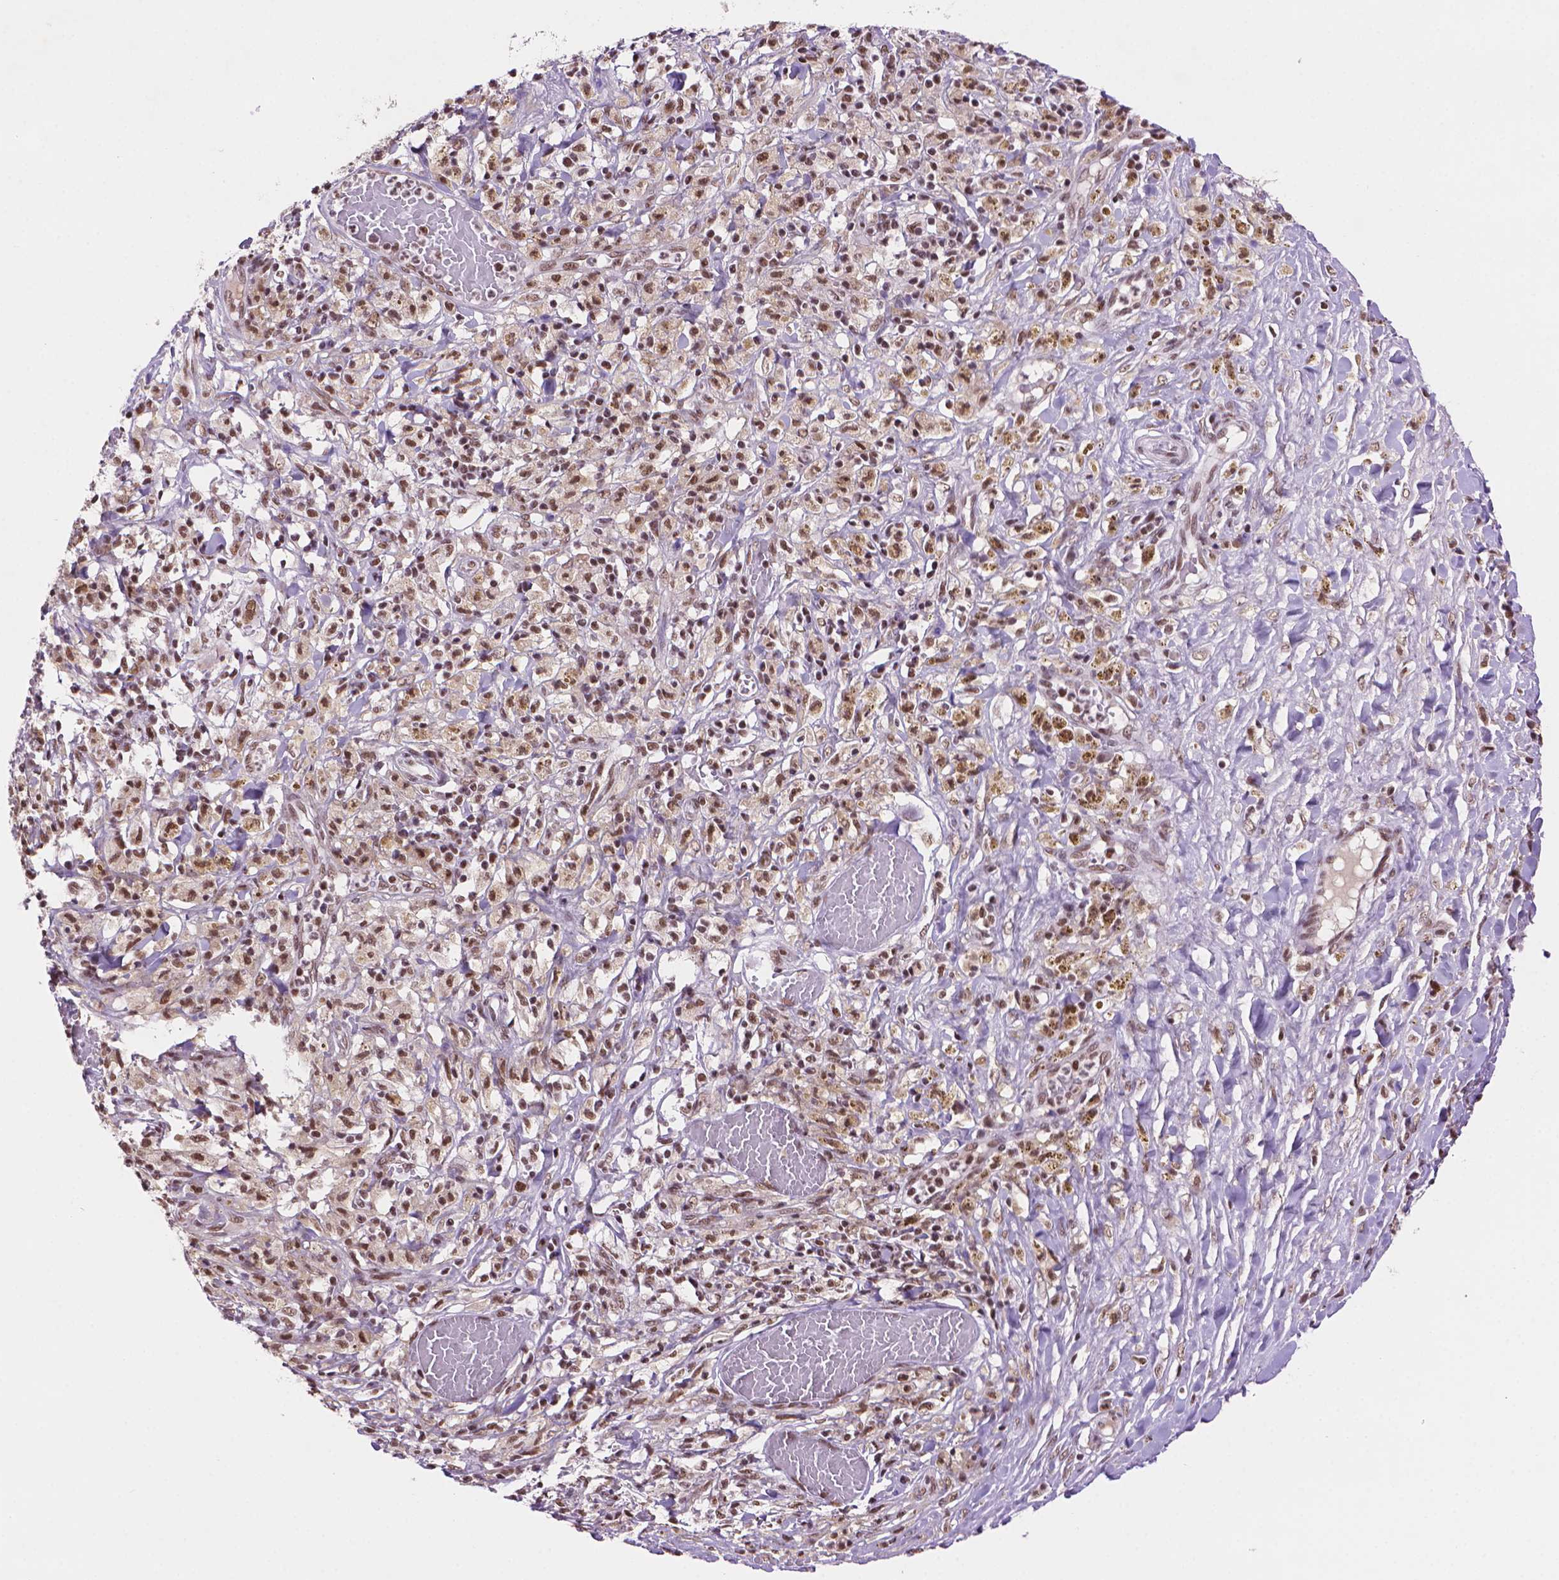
{"staining": {"intensity": "moderate", "quantity": ">75%", "location": "nuclear"}, "tissue": "melanoma", "cell_type": "Tumor cells", "image_type": "cancer", "snomed": [{"axis": "morphology", "description": "Malignant melanoma, NOS"}, {"axis": "topography", "description": "Skin"}], "caption": "Protein staining by immunohistochemistry (IHC) exhibits moderate nuclear expression in about >75% of tumor cells in melanoma. (DAB (3,3'-diaminobenzidine) IHC, brown staining for protein, blue staining for nuclei).", "gene": "RPA4", "patient": {"sex": "female", "age": 91}}